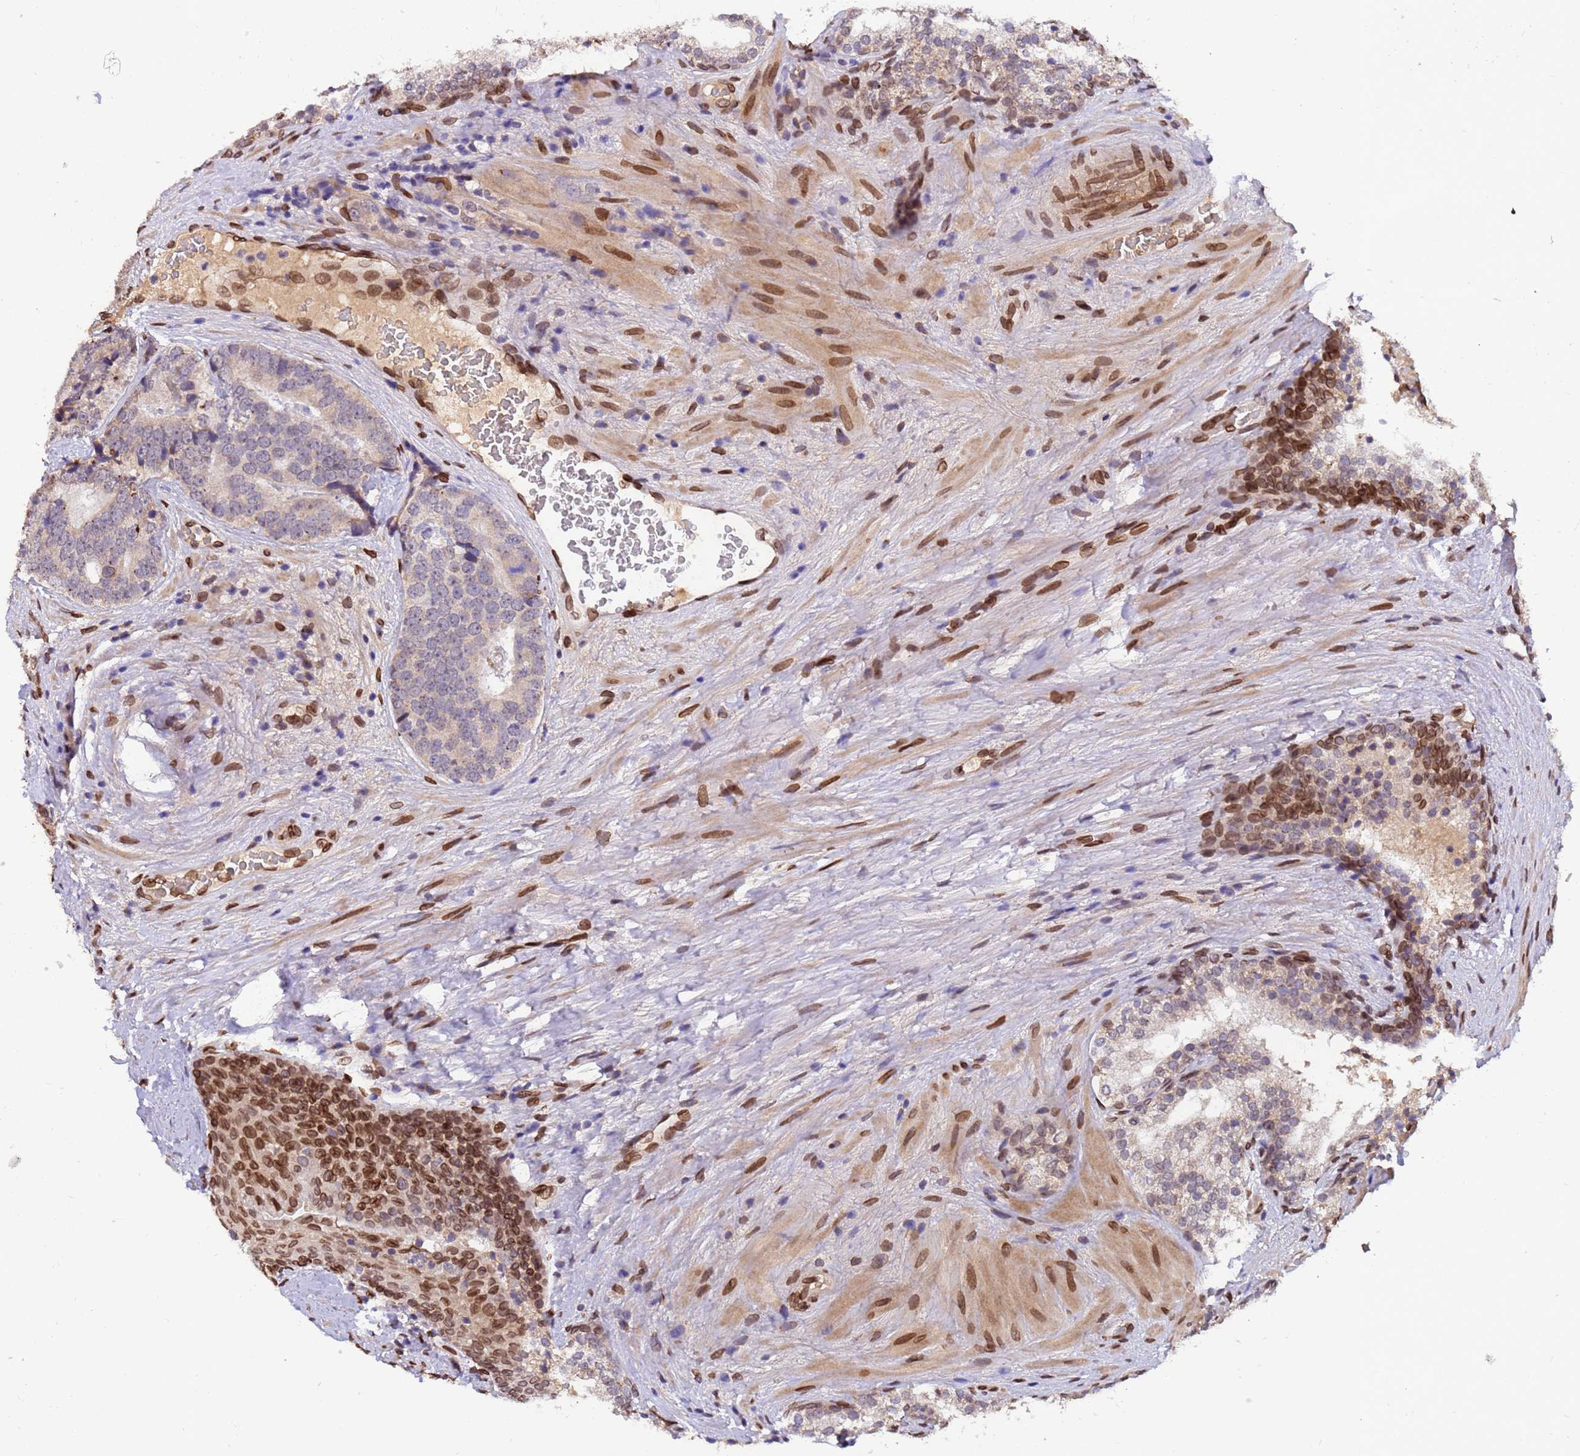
{"staining": {"intensity": "weak", "quantity": "<25%", "location": "cytoplasmic/membranous,nuclear"}, "tissue": "prostate cancer", "cell_type": "Tumor cells", "image_type": "cancer", "snomed": [{"axis": "morphology", "description": "Adenocarcinoma, High grade"}, {"axis": "topography", "description": "Prostate"}], "caption": "The photomicrograph shows no staining of tumor cells in prostate cancer.", "gene": "GPR135", "patient": {"sex": "male", "age": 56}}